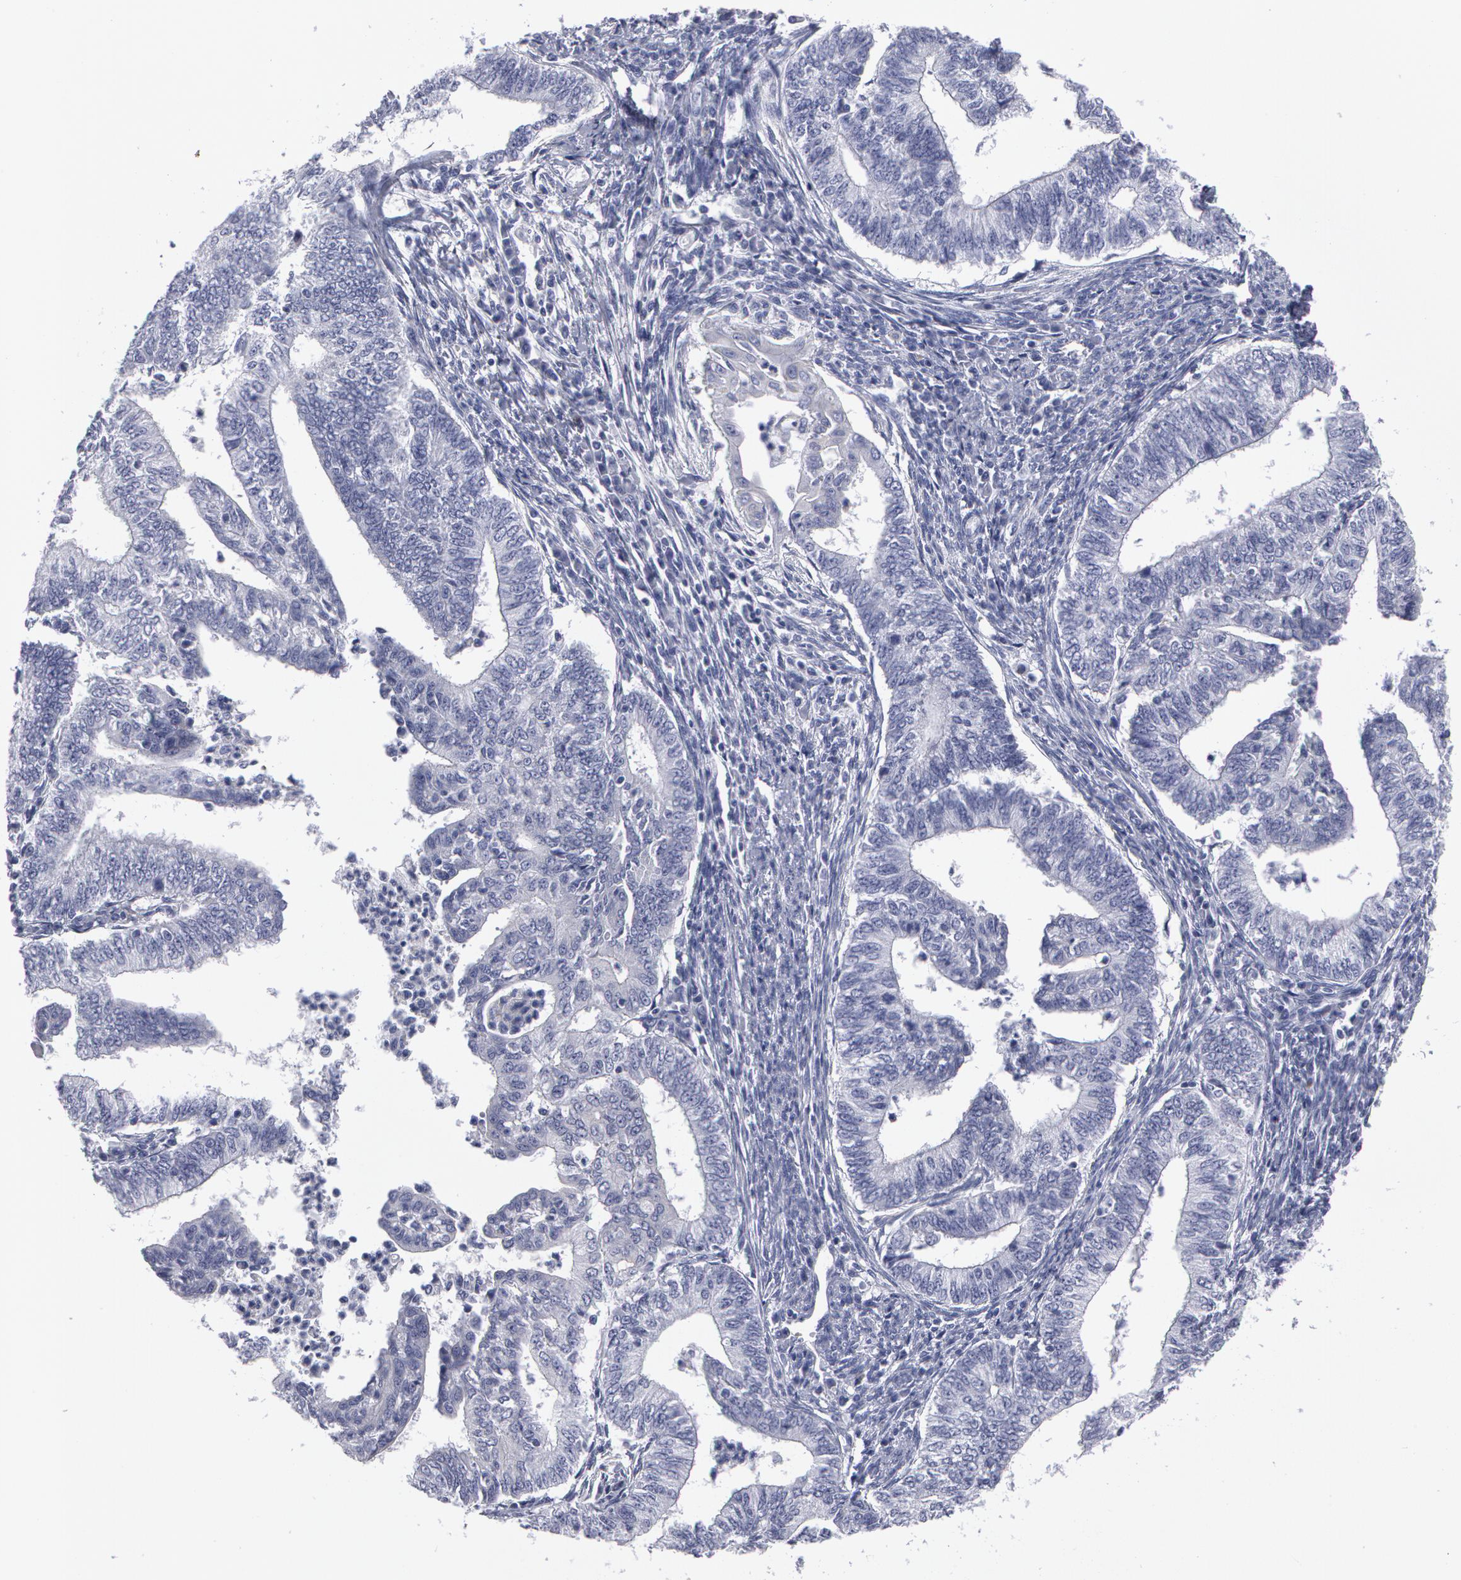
{"staining": {"intensity": "negative", "quantity": "none", "location": "none"}, "tissue": "endometrial cancer", "cell_type": "Tumor cells", "image_type": "cancer", "snomed": [{"axis": "morphology", "description": "Adenocarcinoma, NOS"}, {"axis": "topography", "description": "Endometrium"}], "caption": "Tumor cells show no significant expression in endometrial cancer (adenocarcinoma).", "gene": "SMC1B", "patient": {"sex": "female", "age": 66}}